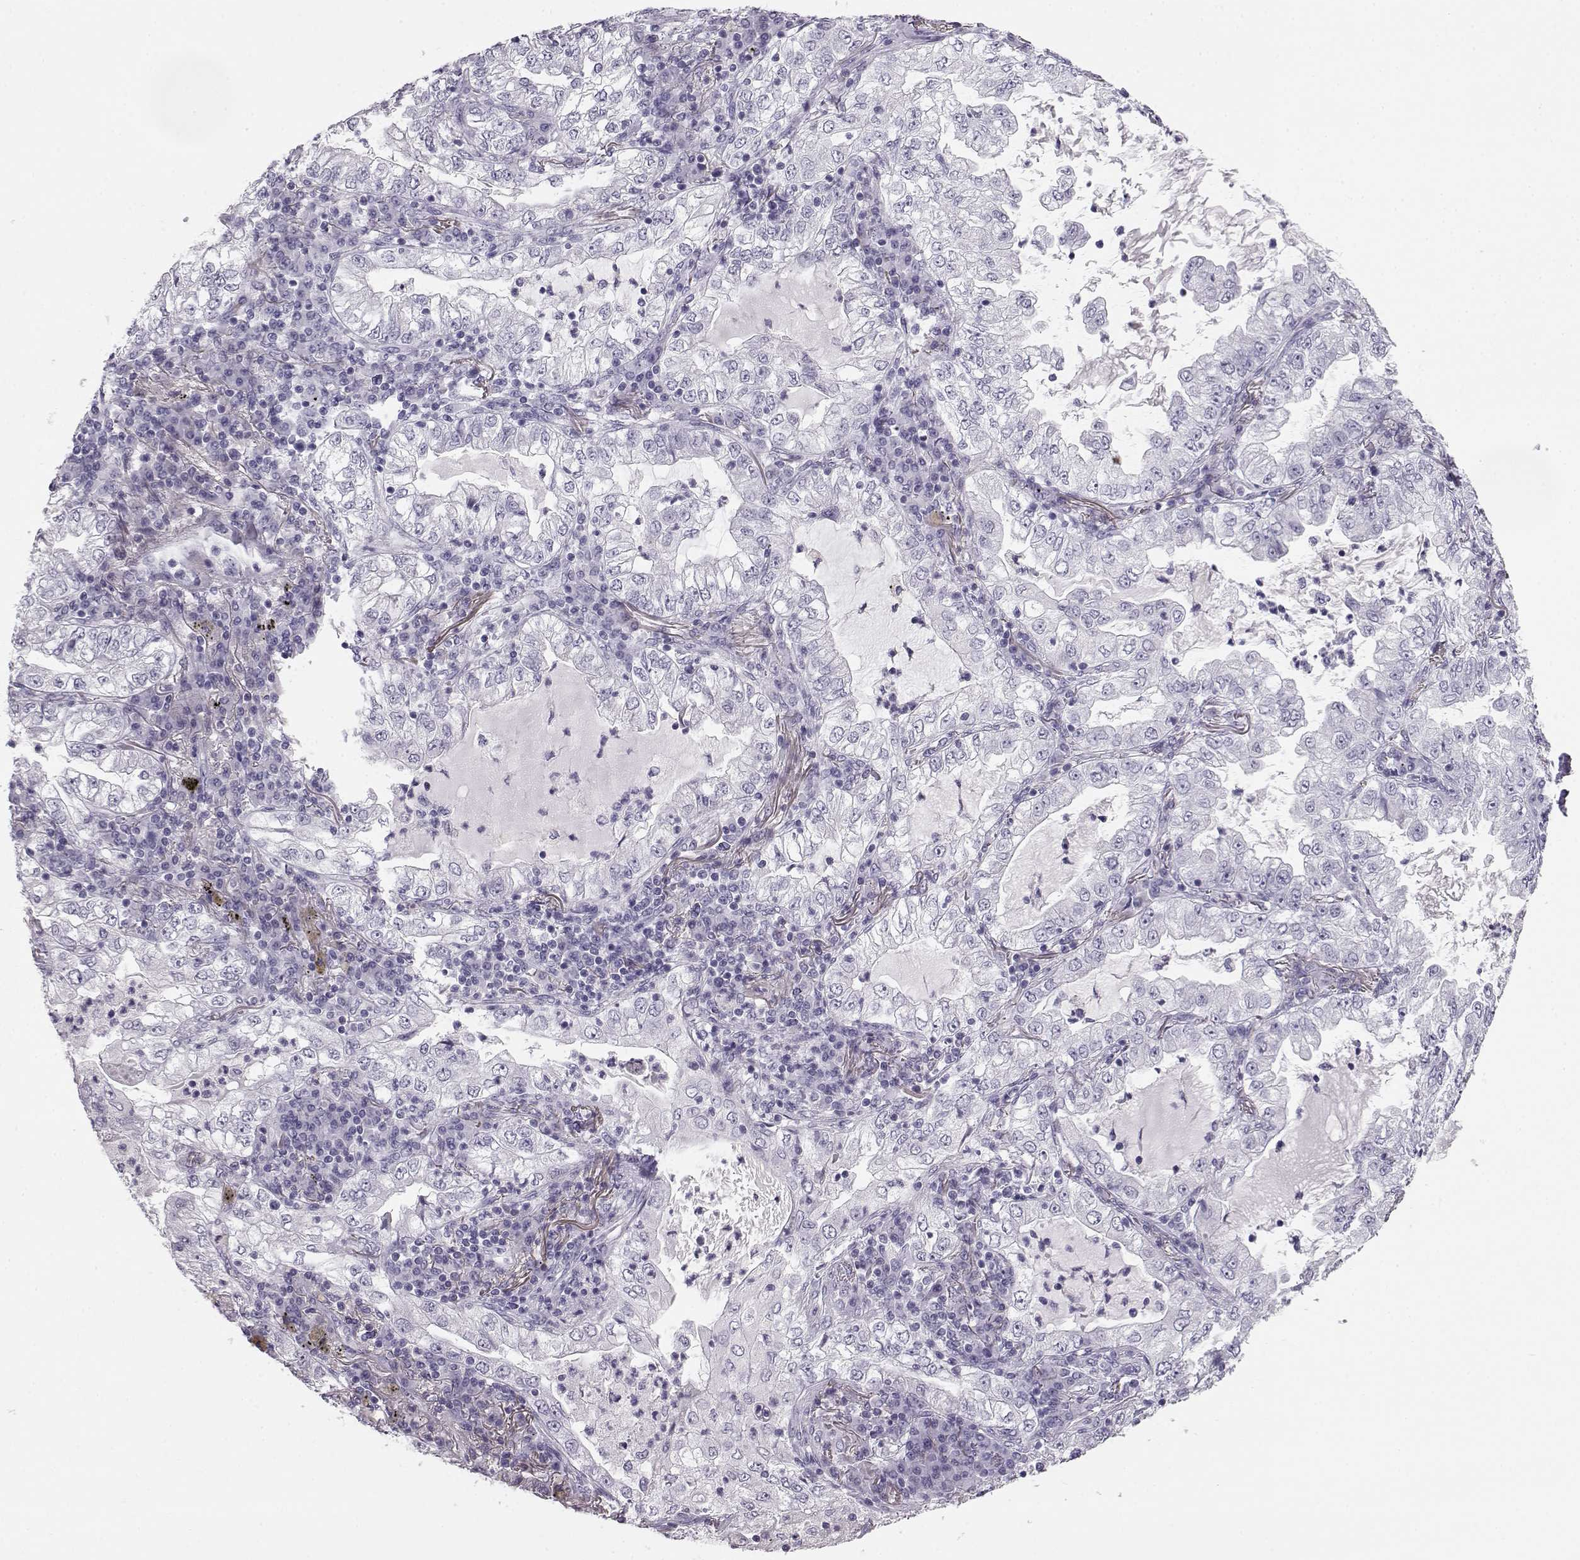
{"staining": {"intensity": "negative", "quantity": "none", "location": "none"}, "tissue": "lung cancer", "cell_type": "Tumor cells", "image_type": "cancer", "snomed": [{"axis": "morphology", "description": "Adenocarcinoma, NOS"}, {"axis": "topography", "description": "Lung"}], "caption": "DAB (3,3'-diaminobenzidine) immunohistochemical staining of lung adenocarcinoma shows no significant staining in tumor cells. The staining was performed using DAB to visualize the protein expression in brown, while the nuclei were stained in blue with hematoxylin (Magnification: 20x).", "gene": "BFSP2", "patient": {"sex": "female", "age": 73}}